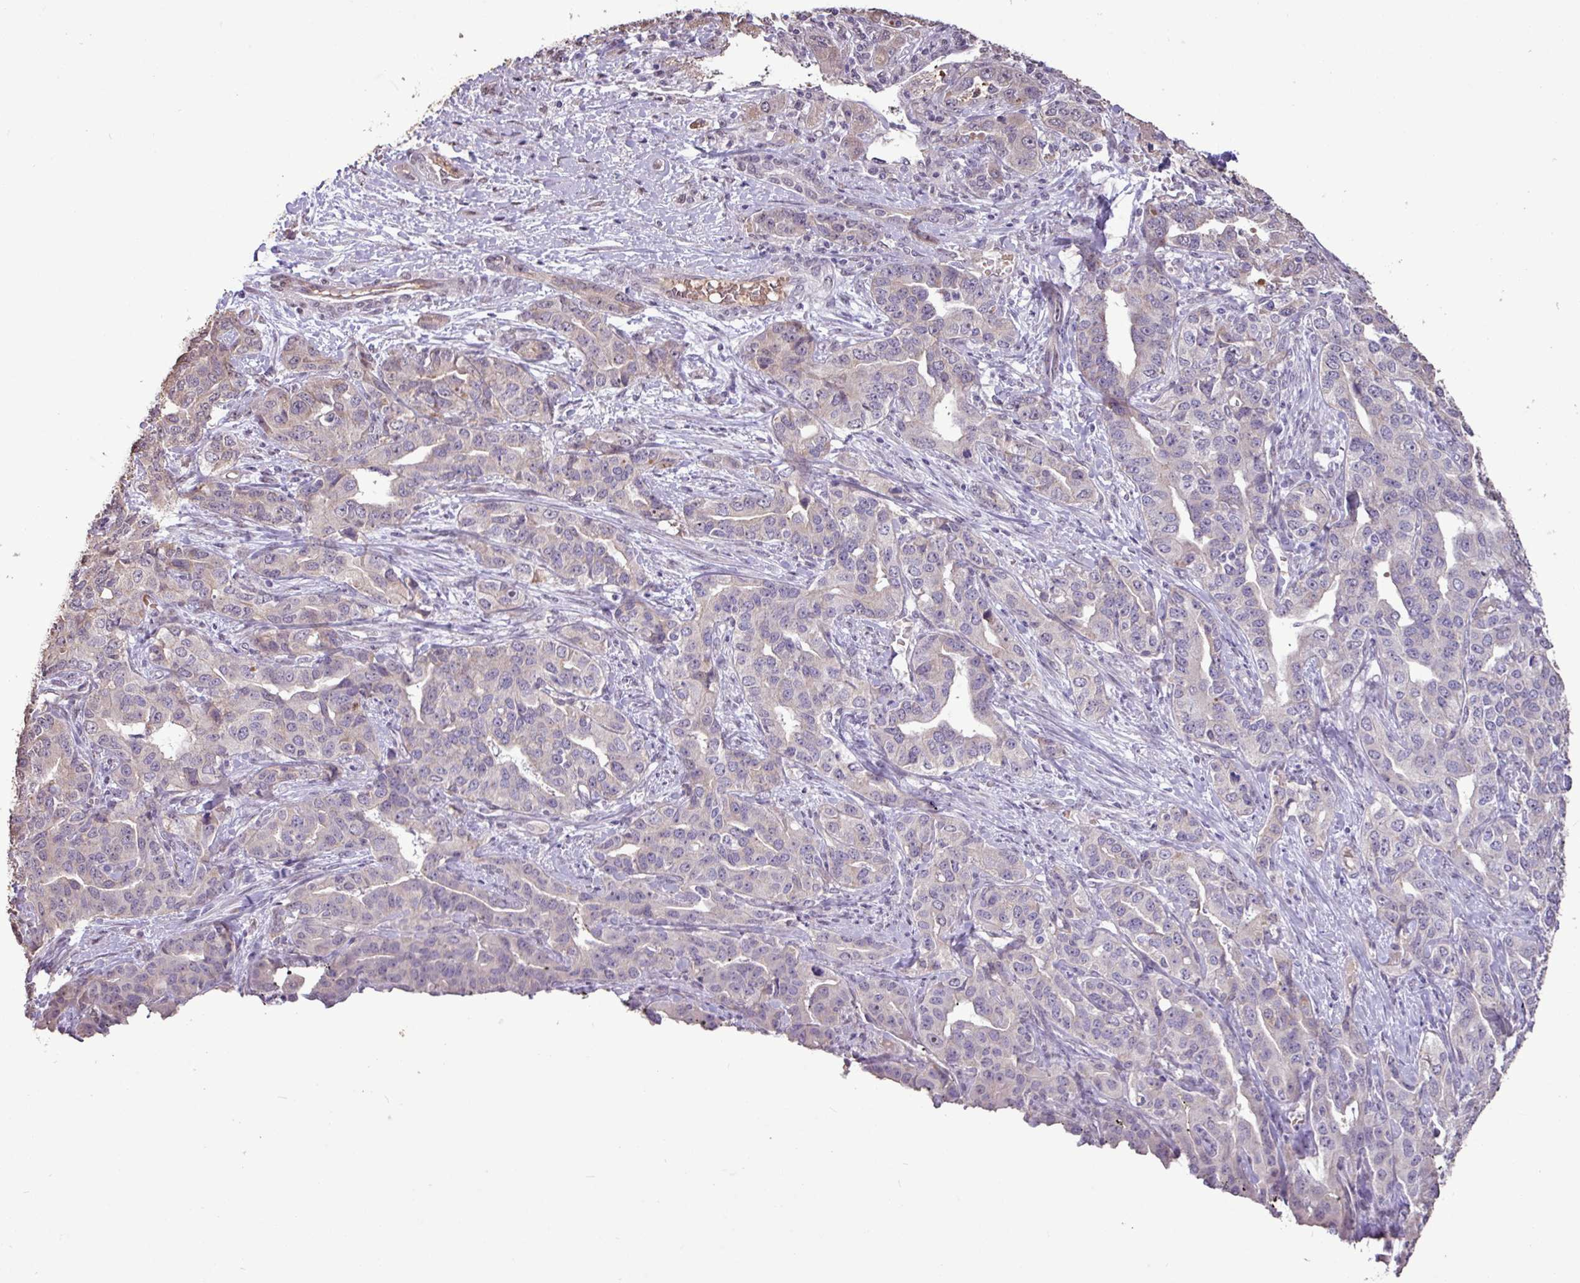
{"staining": {"intensity": "negative", "quantity": "none", "location": "none"}, "tissue": "liver cancer", "cell_type": "Tumor cells", "image_type": "cancer", "snomed": [{"axis": "morphology", "description": "Cholangiocarcinoma"}, {"axis": "topography", "description": "Liver"}], "caption": "Micrograph shows no protein staining in tumor cells of liver cancer (cholangiocarcinoma) tissue.", "gene": "L3MBTL3", "patient": {"sex": "male", "age": 59}}